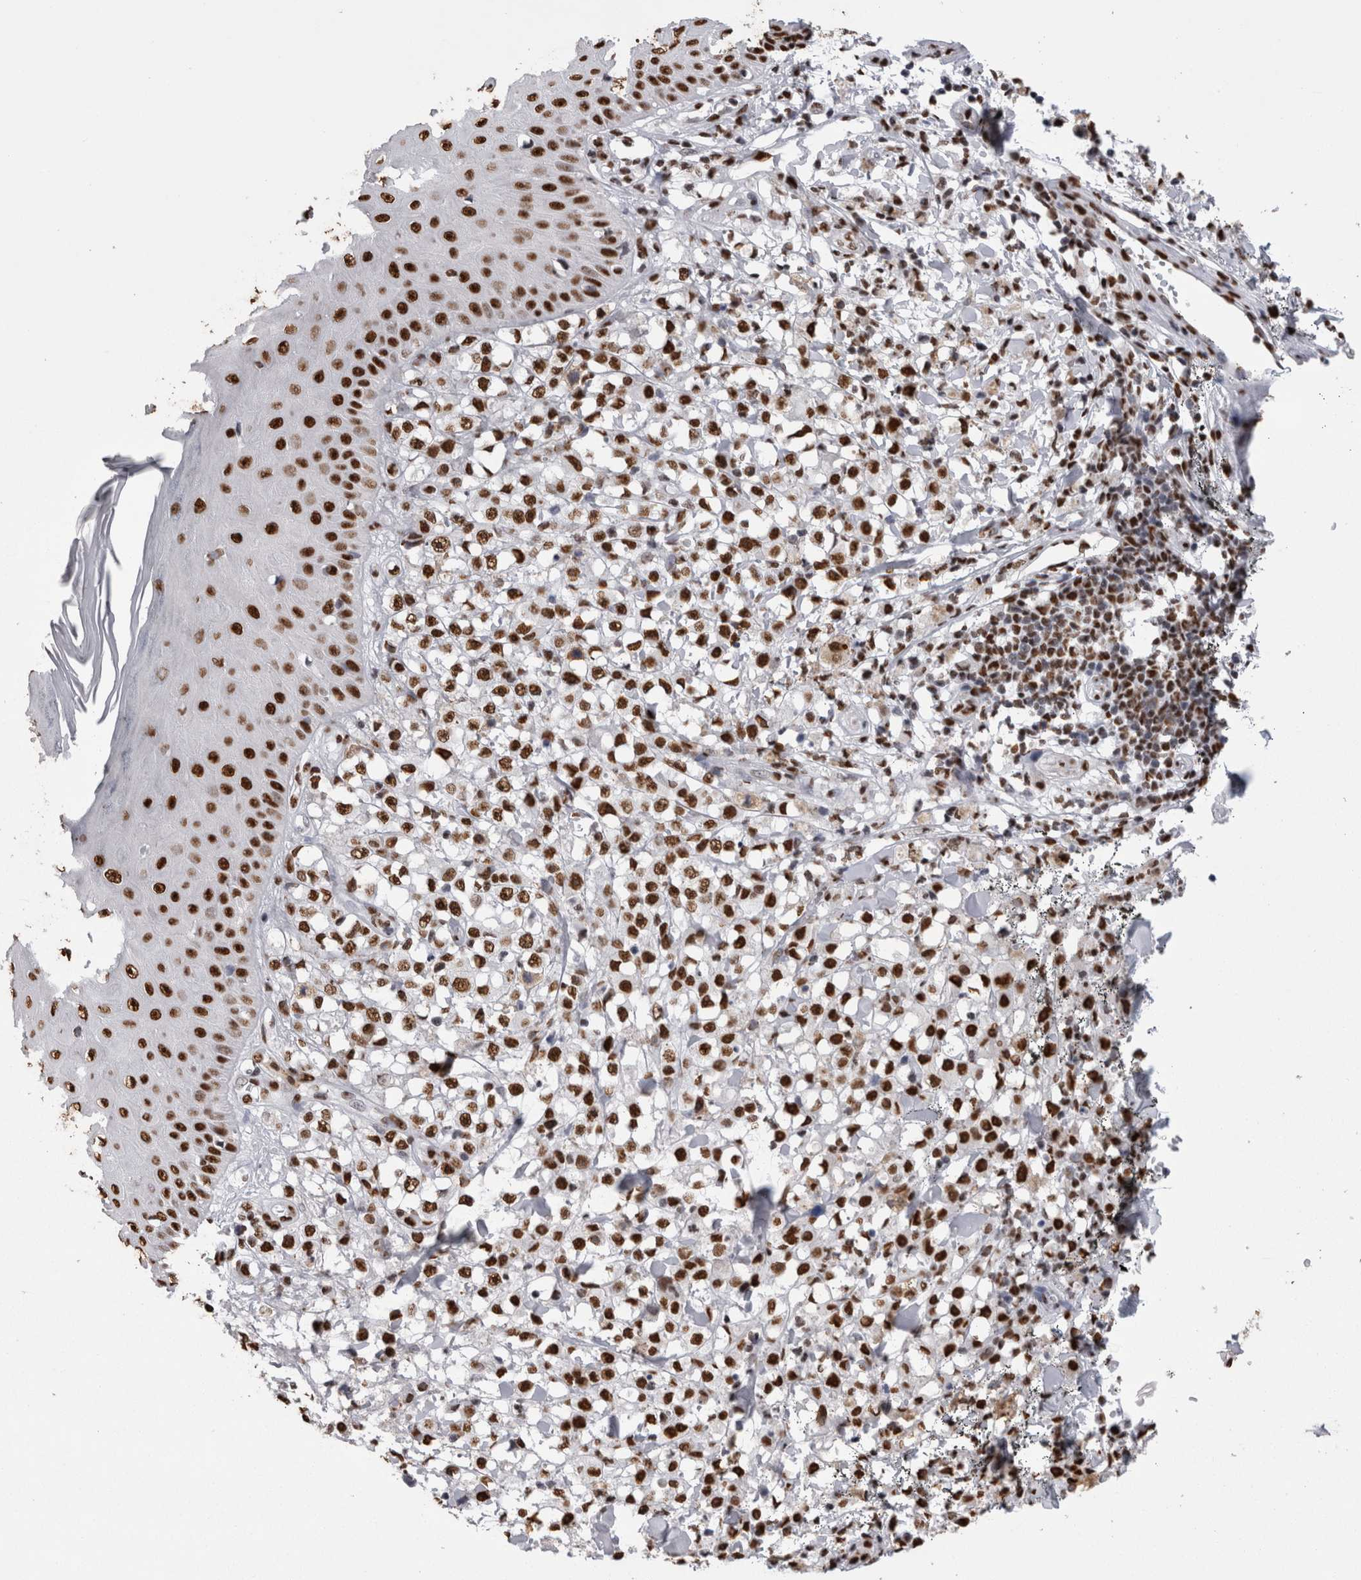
{"staining": {"intensity": "strong", "quantity": ">75%", "location": "nuclear"}, "tissue": "melanoma", "cell_type": "Tumor cells", "image_type": "cancer", "snomed": [{"axis": "morphology", "description": "Malignant melanoma, NOS"}, {"axis": "topography", "description": "Skin"}], "caption": "Melanoma tissue shows strong nuclear positivity in about >75% of tumor cells, visualized by immunohistochemistry. The staining is performed using DAB brown chromogen to label protein expression. The nuclei are counter-stained blue using hematoxylin.", "gene": "ALPK3", "patient": {"sex": "female", "age": 82}}